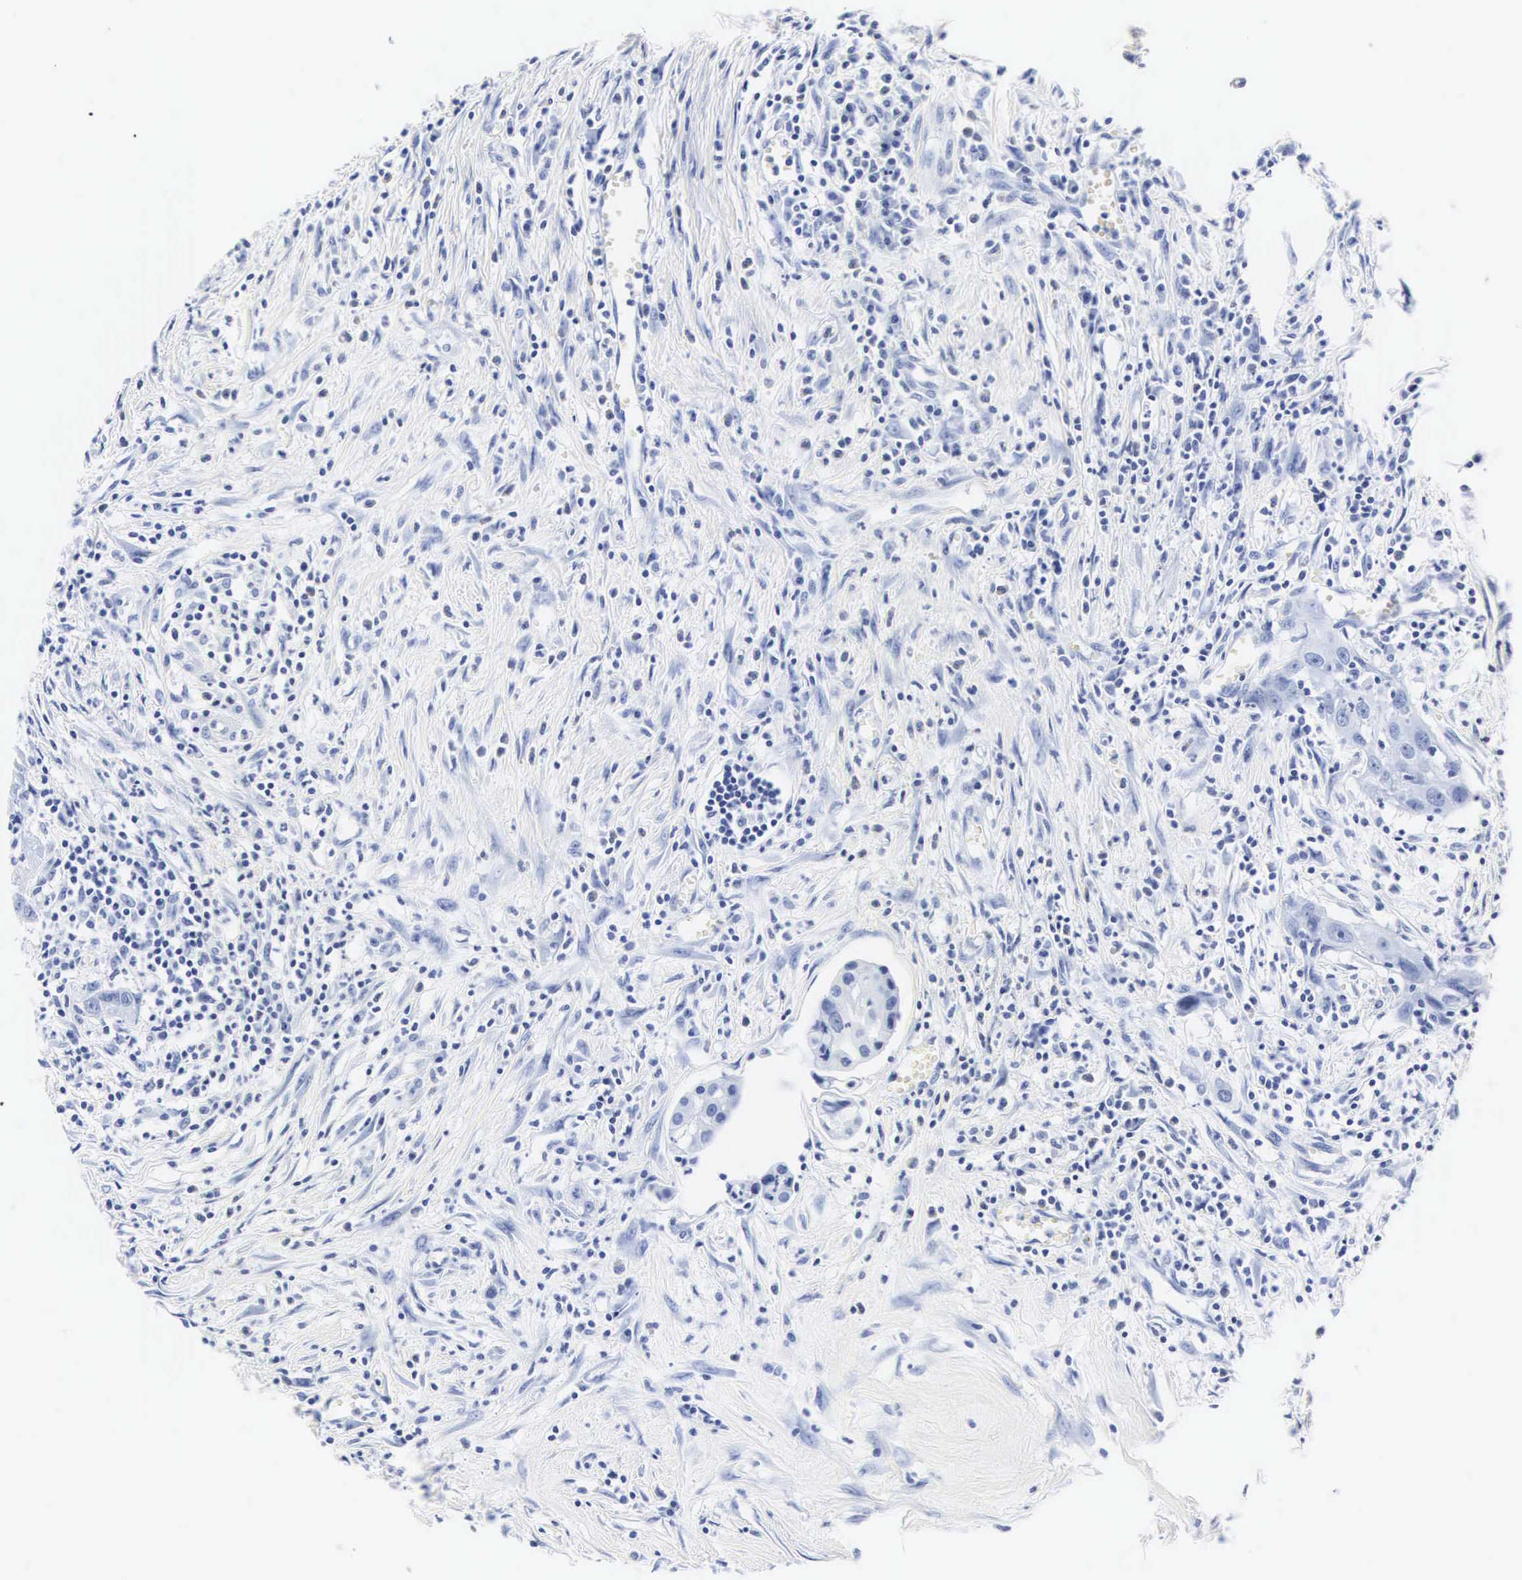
{"staining": {"intensity": "negative", "quantity": "none", "location": "none"}, "tissue": "urothelial cancer", "cell_type": "Tumor cells", "image_type": "cancer", "snomed": [{"axis": "morphology", "description": "Urothelial carcinoma, High grade"}, {"axis": "topography", "description": "Urinary bladder"}], "caption": "This is a histopathology image of immunohistochemistry (IHC) staining of urothelial cancer, which shows no expression in tumor cells.", "gene": "INS", "patient": {"sex": "male", "age": 66}}